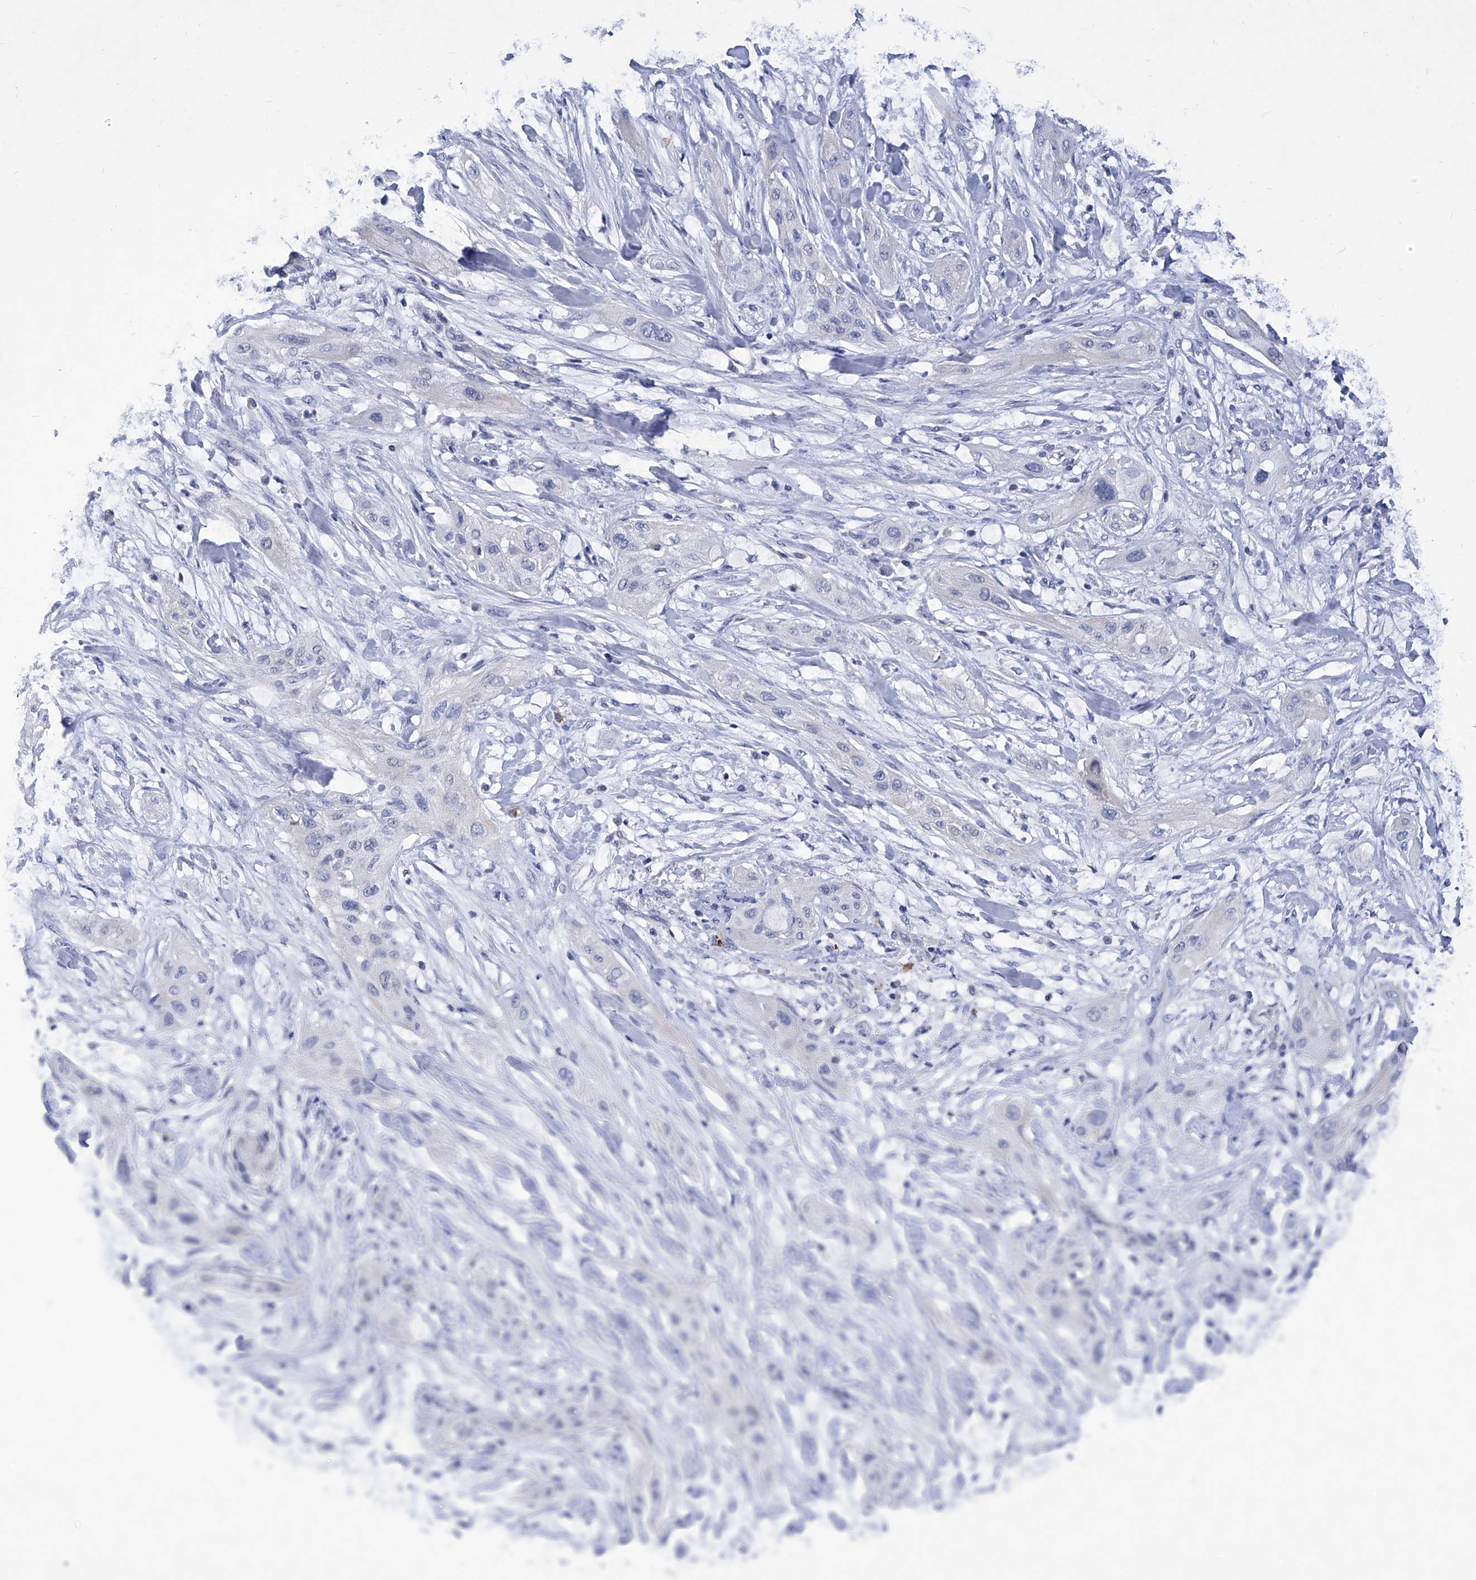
{"staining": {"intensity": "negative", "quantity": "none", "location": "none"}, "tissue": "lung cancer", "cell_type": "Tumor cells", "image_type": "cancer", "snomed": [{"axis": "morphology", "description": "Squamous cell carcinoma, NOS"}, {"axis": "topography", "description": "Lung"}], "caption": "Tumor cells show no significant protein expression in lung squamous cell carcinoma.", "gene": "IFNL2", "patient": {"sex": "female", "age": 47}}